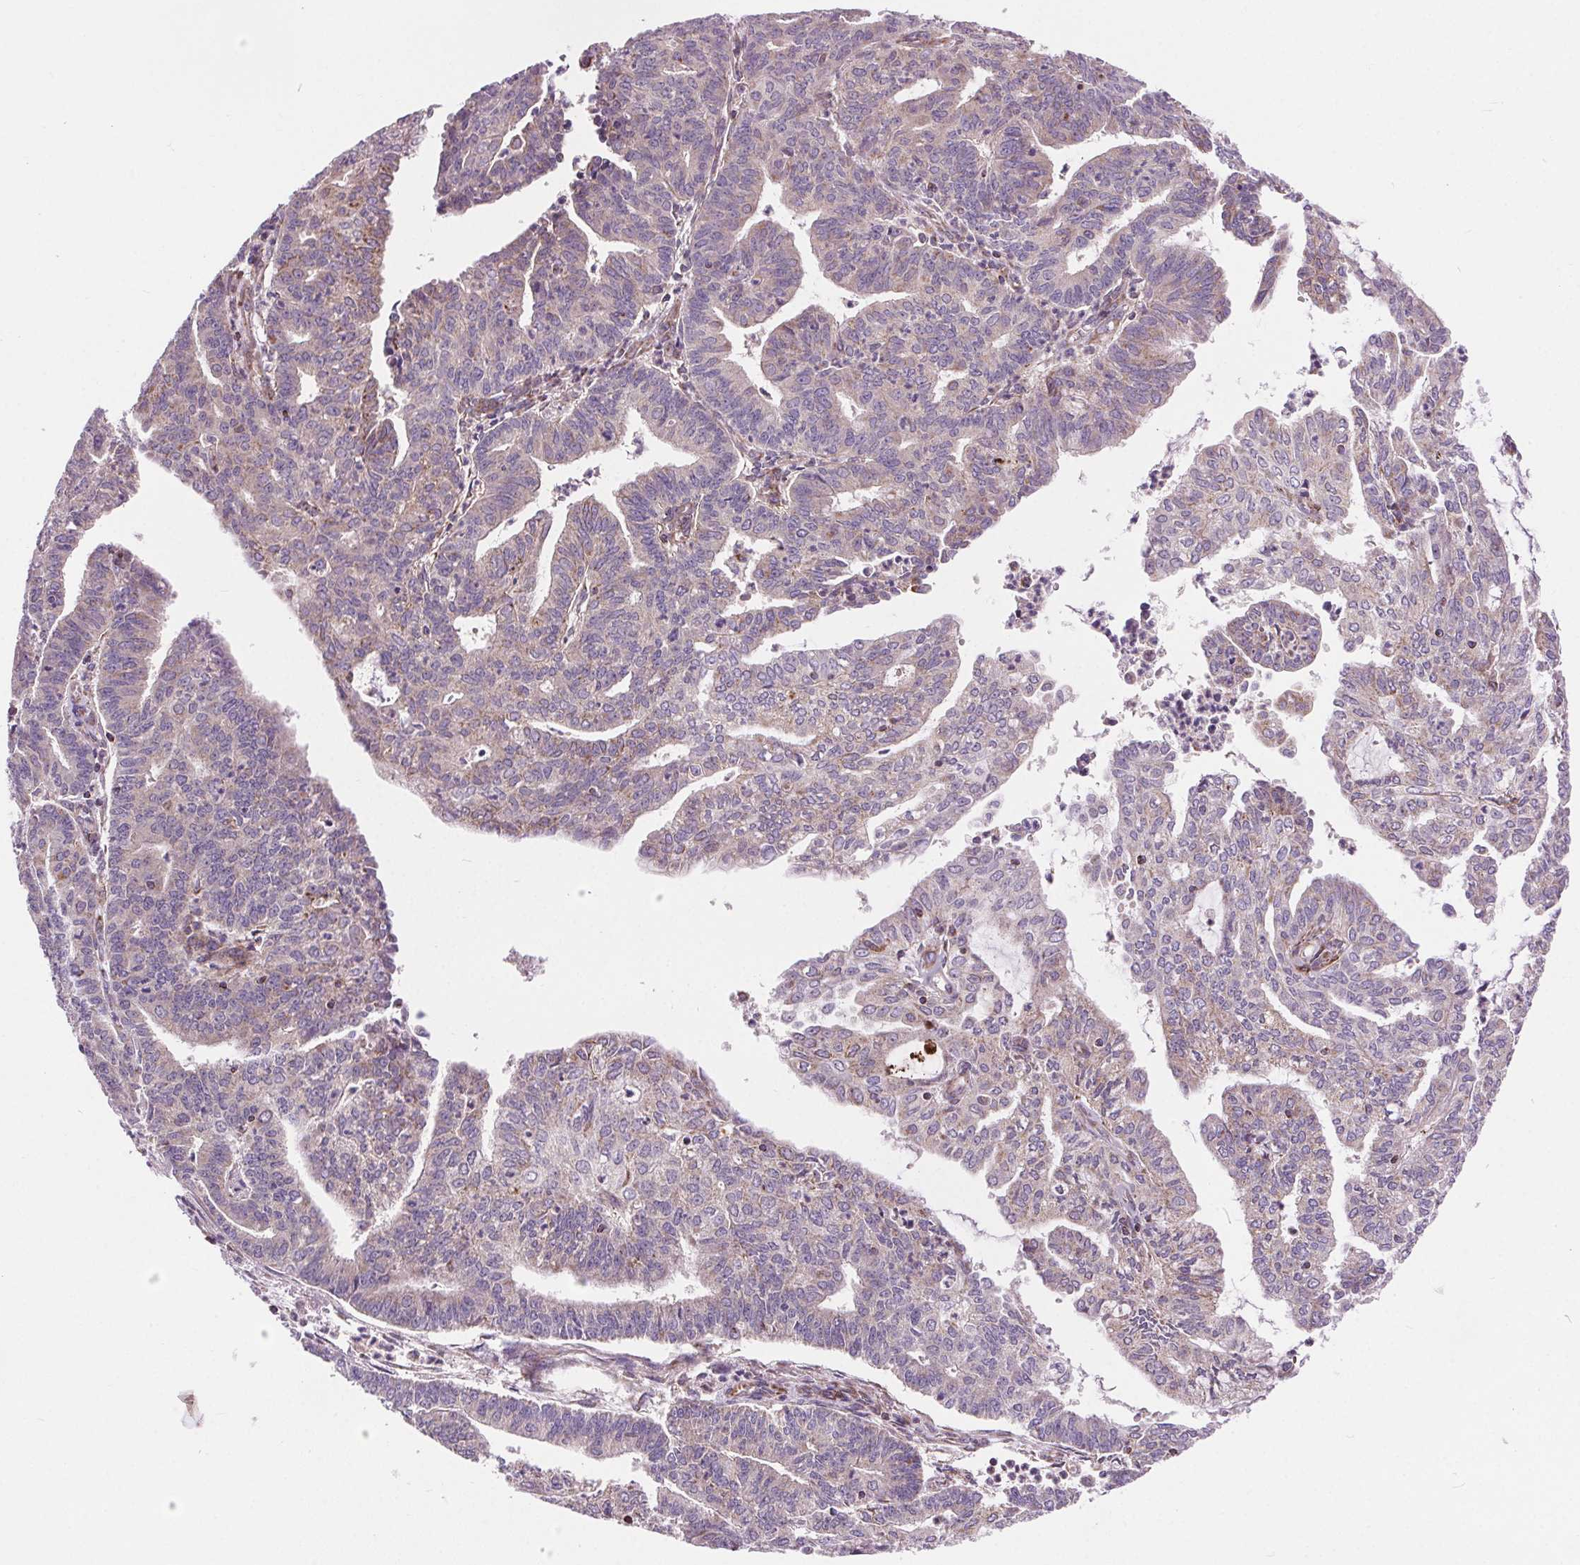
{"staining": {"intensity": "negative", "quantity": "none", "location": "none"}, "tissue": "endometrial cancer", "cell_type": "Tumor cells", "image_type": "cancer", "snomed": [{"axis": "morphology", "description": "Adenocarcinoma, NOS"}, {"axis": "topography", "description": "Endometrium"}], "caption": "Endometrial cancer stained for a protein using immunohistochemistry reveals no expression tumor cells.", "gene": "GOLT1B", "patient": {"sex": "female", "age": 61}}